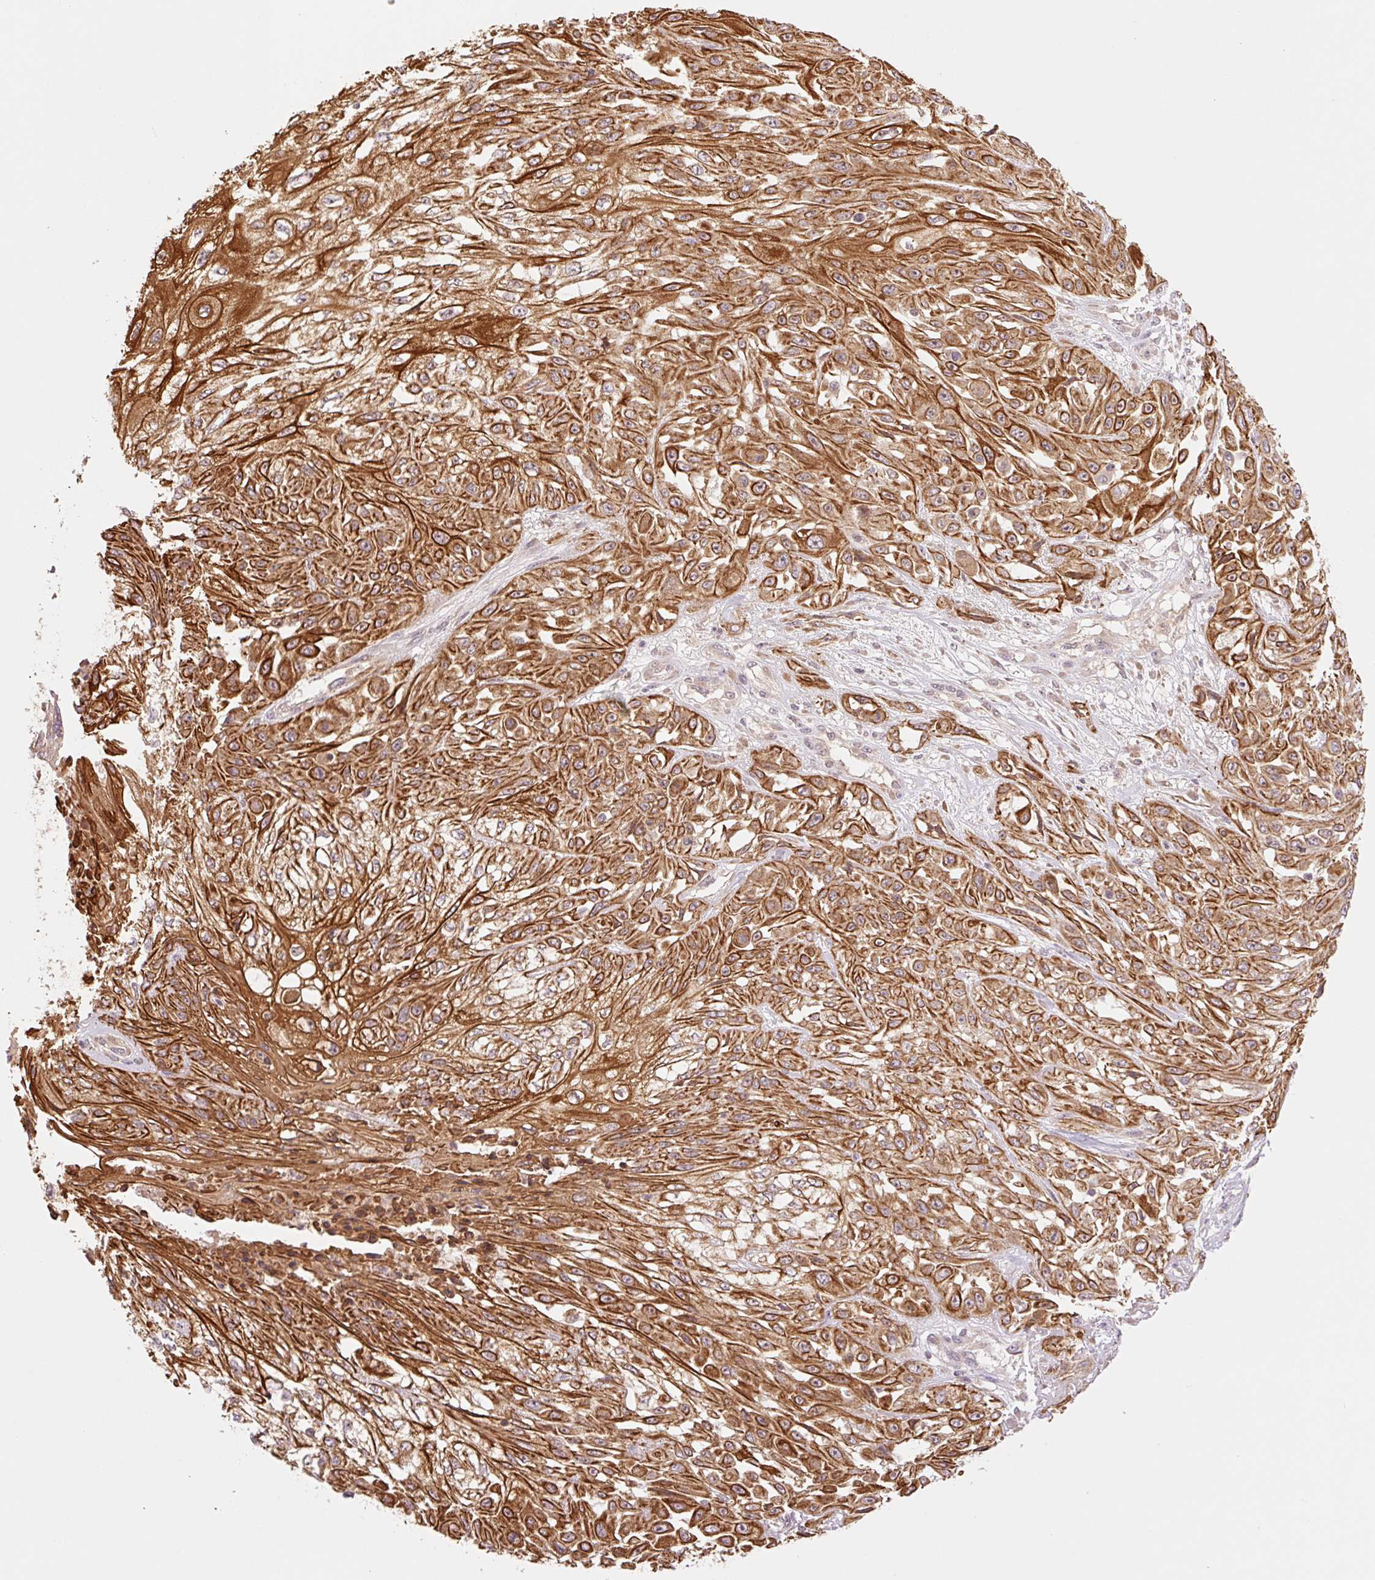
{"staining": {"intensity": "strong", "quantity": ">75%", "location": "cytoplasmic/membranous"}, "tissue": "skin cancer", "cell_type": "Tumor cells", "image_type": "cancer", "snomed": [{"axis": "morphology", "description": "Squamous cell carcinoma, NOS"}, {"axis": "morphology", "description": "Squamous cell carcinoma, metastatic, NOS"}, {"axis": "topography", "description": "Skin"}, {"axis": "topography", "description": "Lymph node"}], "caption": "IHC of human squamous cell carcinoma (skin) exhibits high levels of strong cytoplasmic/membranous staining in about >75% of tumor cells.", "gene": "YJU2B", "patient": {"sex": "male", "age": 75}}